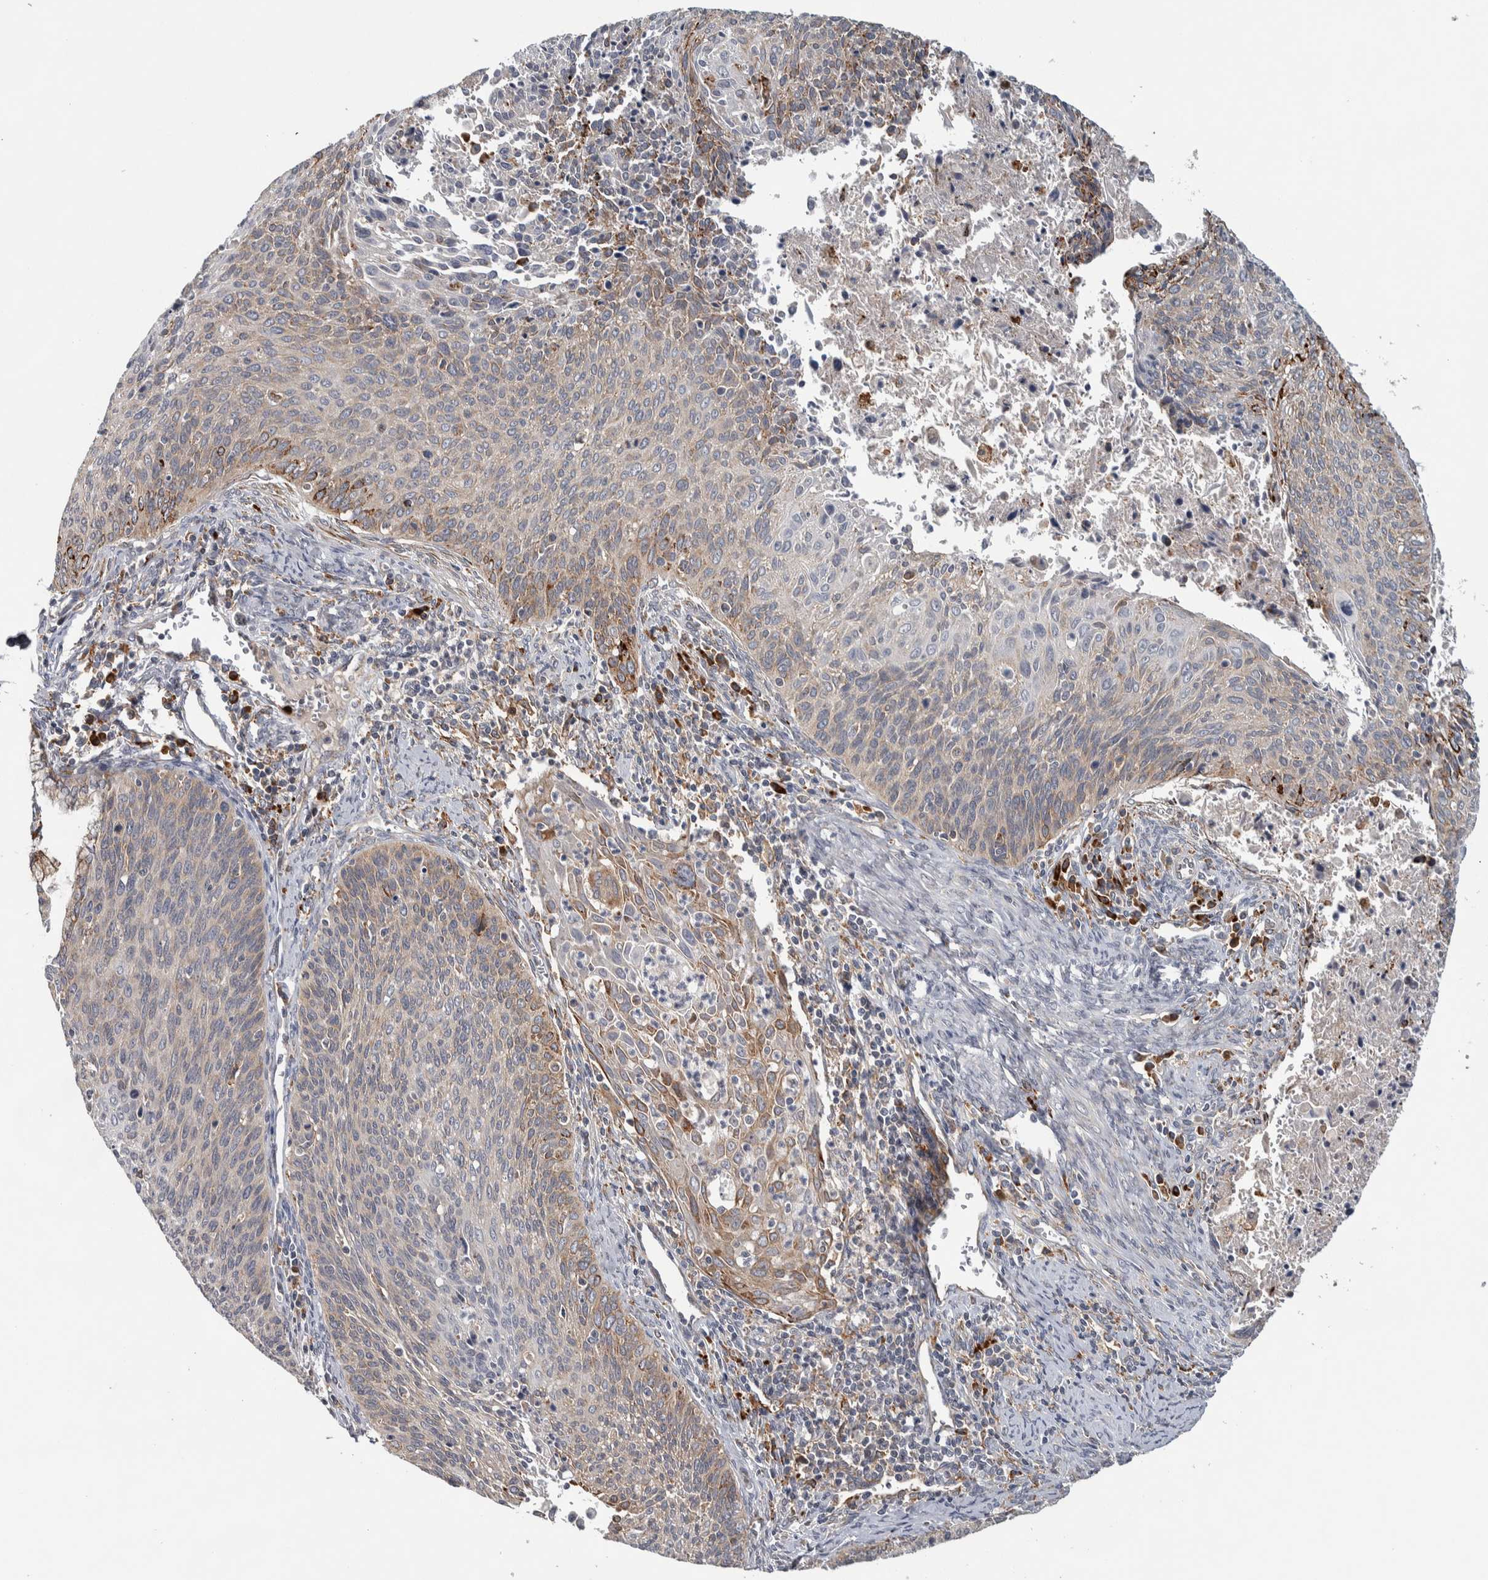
{"staining": {"intensity": "moderate", "quantity": "<25%", "location": "cytoplasmic/membranous"}, "tissue": "cervical cancer", "cell_type": "Tumor cells", "image_type": "cancer", "snomed": [{"axis": "morphology", "description": "Squamous cell carcinoma, NOS"}, {"axis": "topography", "description": "Cervix"}], "caption": "This is a photomicrograph of immunohistochemistry (IHC) staining of cervical cancer (squamous cell carcinoma), which shows moderate positivity in the cytoplasmic/membranous of tumor cells.", "gene": "ADPRM", "patient": {"sex": "female", "age": 55}}